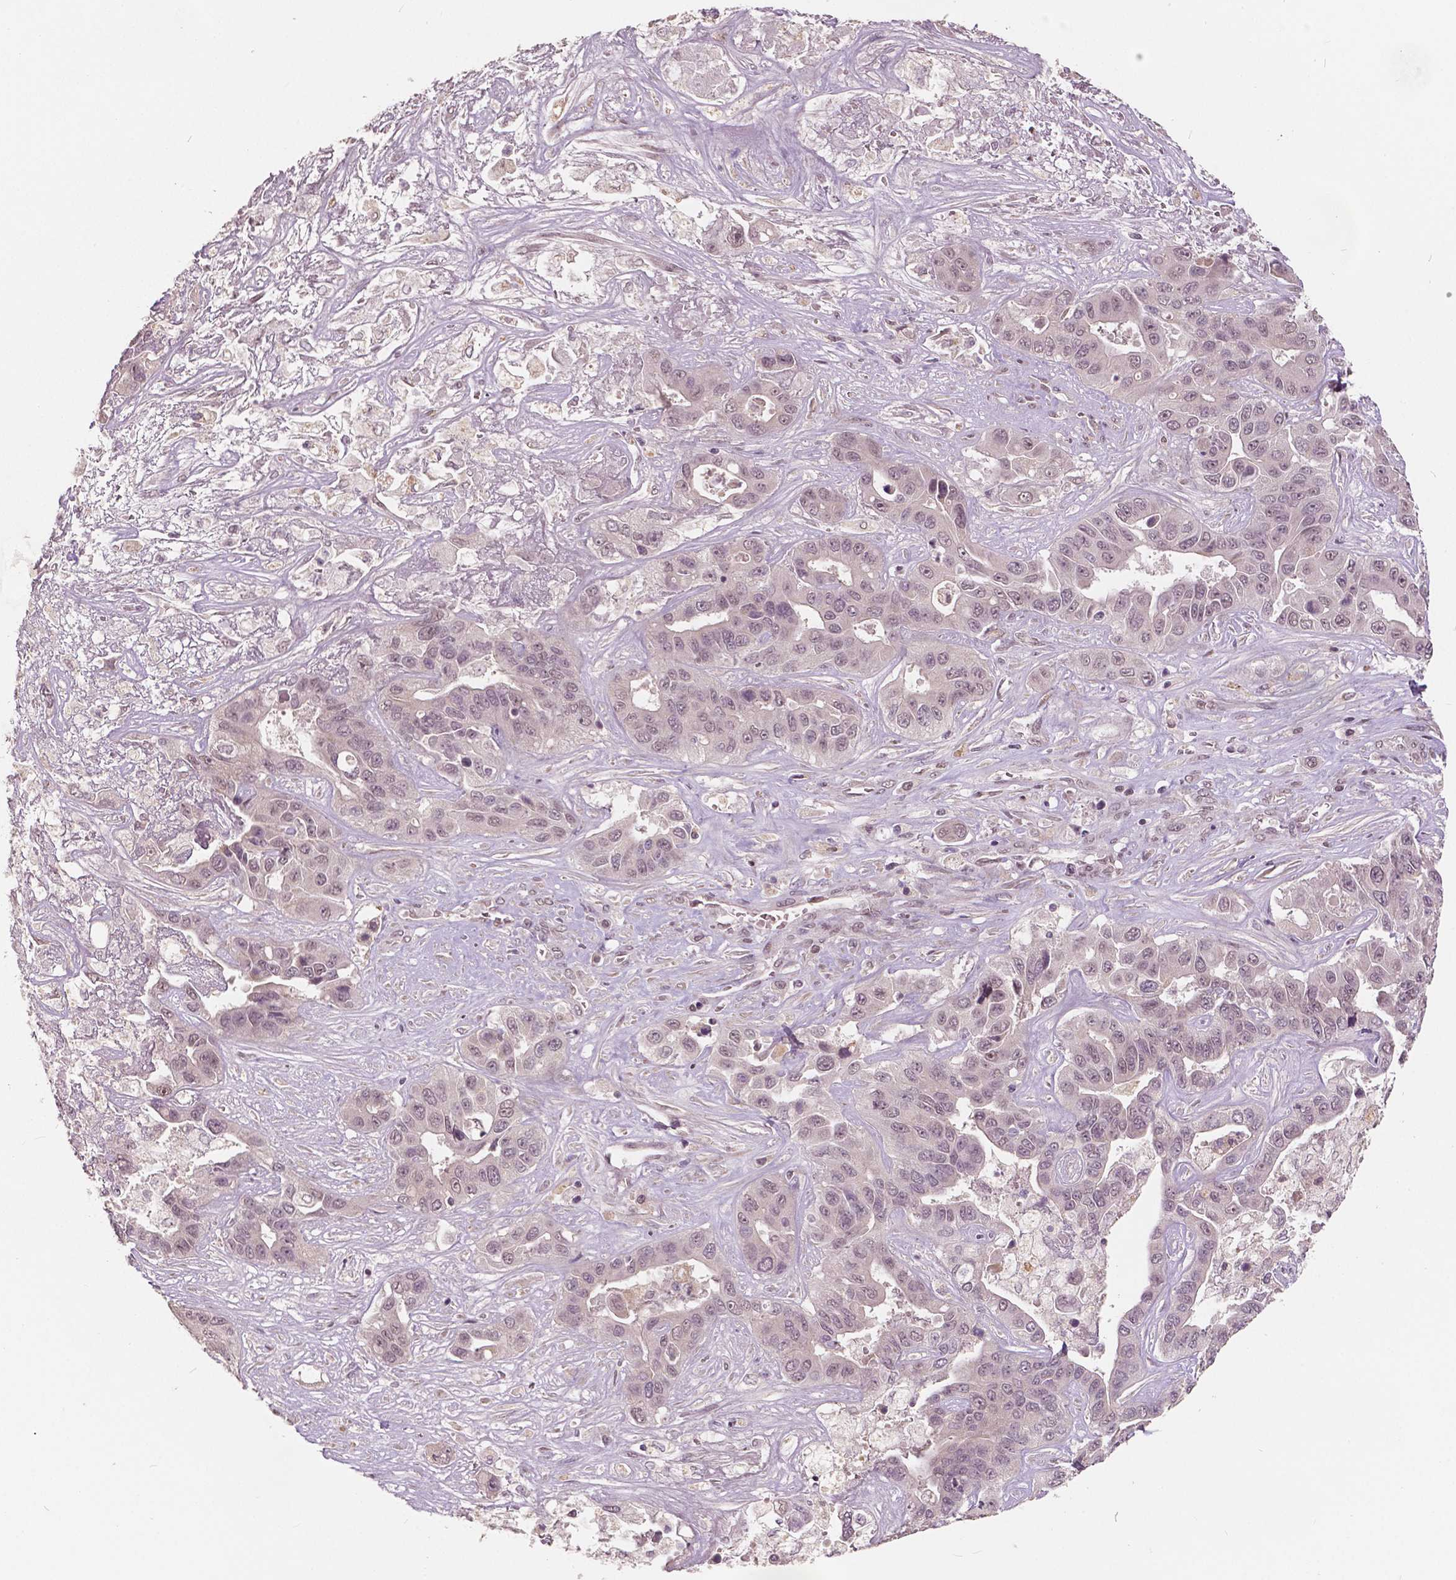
{"staining": {"intensity": "negative", "quantity": "none", "location": "none"}, "tissue": "liver cancer", "cell_type": "Tumor cells", "image_type": "cancer", "snomed": [{"axis": "morphology", "description": "Cholangiocarcinoma"}, {"axis": "topography", "description": "Liver"}], "caption": "IHC of human liver cancer (cholangiocarcinoma) reveals no positivity in tumor cells.", "gene": "HMBOX1", "patient": {"sex": "female", "age": 52}}